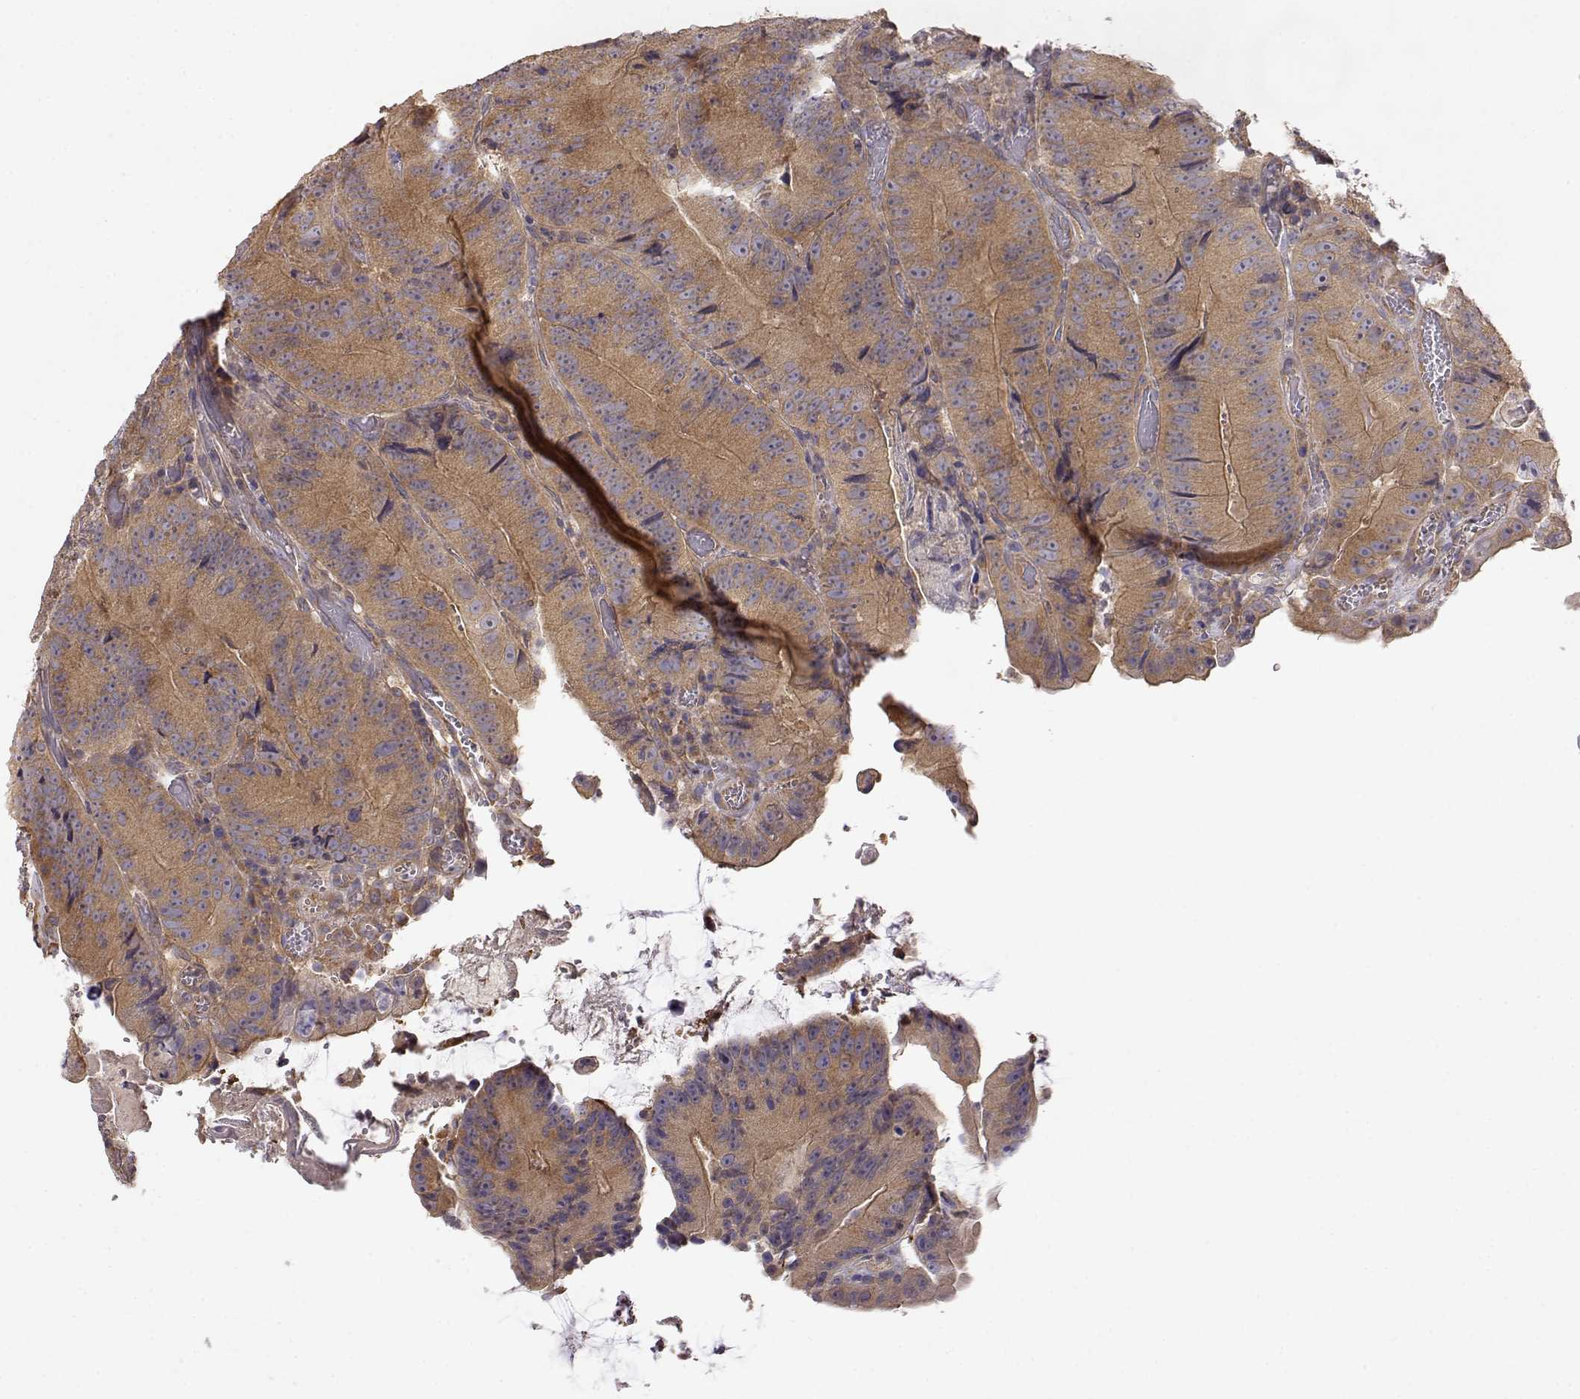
{"staining": {"intensity": "moderate", "quantity": ">75%", "location": "cytoplasmic/membranous"}, "tissue": "colorectal cancer", "cell_type": "Tumor cells", "image_type": "cancer", "snomed": [{"axis": "morphology", "description": "Adenocarcinoma, NOS"}, {"axis": "topography", "description": "Colon"}], "caption": "Colorectal cancer (adenocarcinoma) tissue displays moderate cytoplasmic/membranous expression in approximately >75% of tumor cells Immunohistochemistry (ihc) stains the protein in brown and the nuclei are stained blue.", "gene": "PAIP1", "patient": {"sex": "female", "age": 86}}